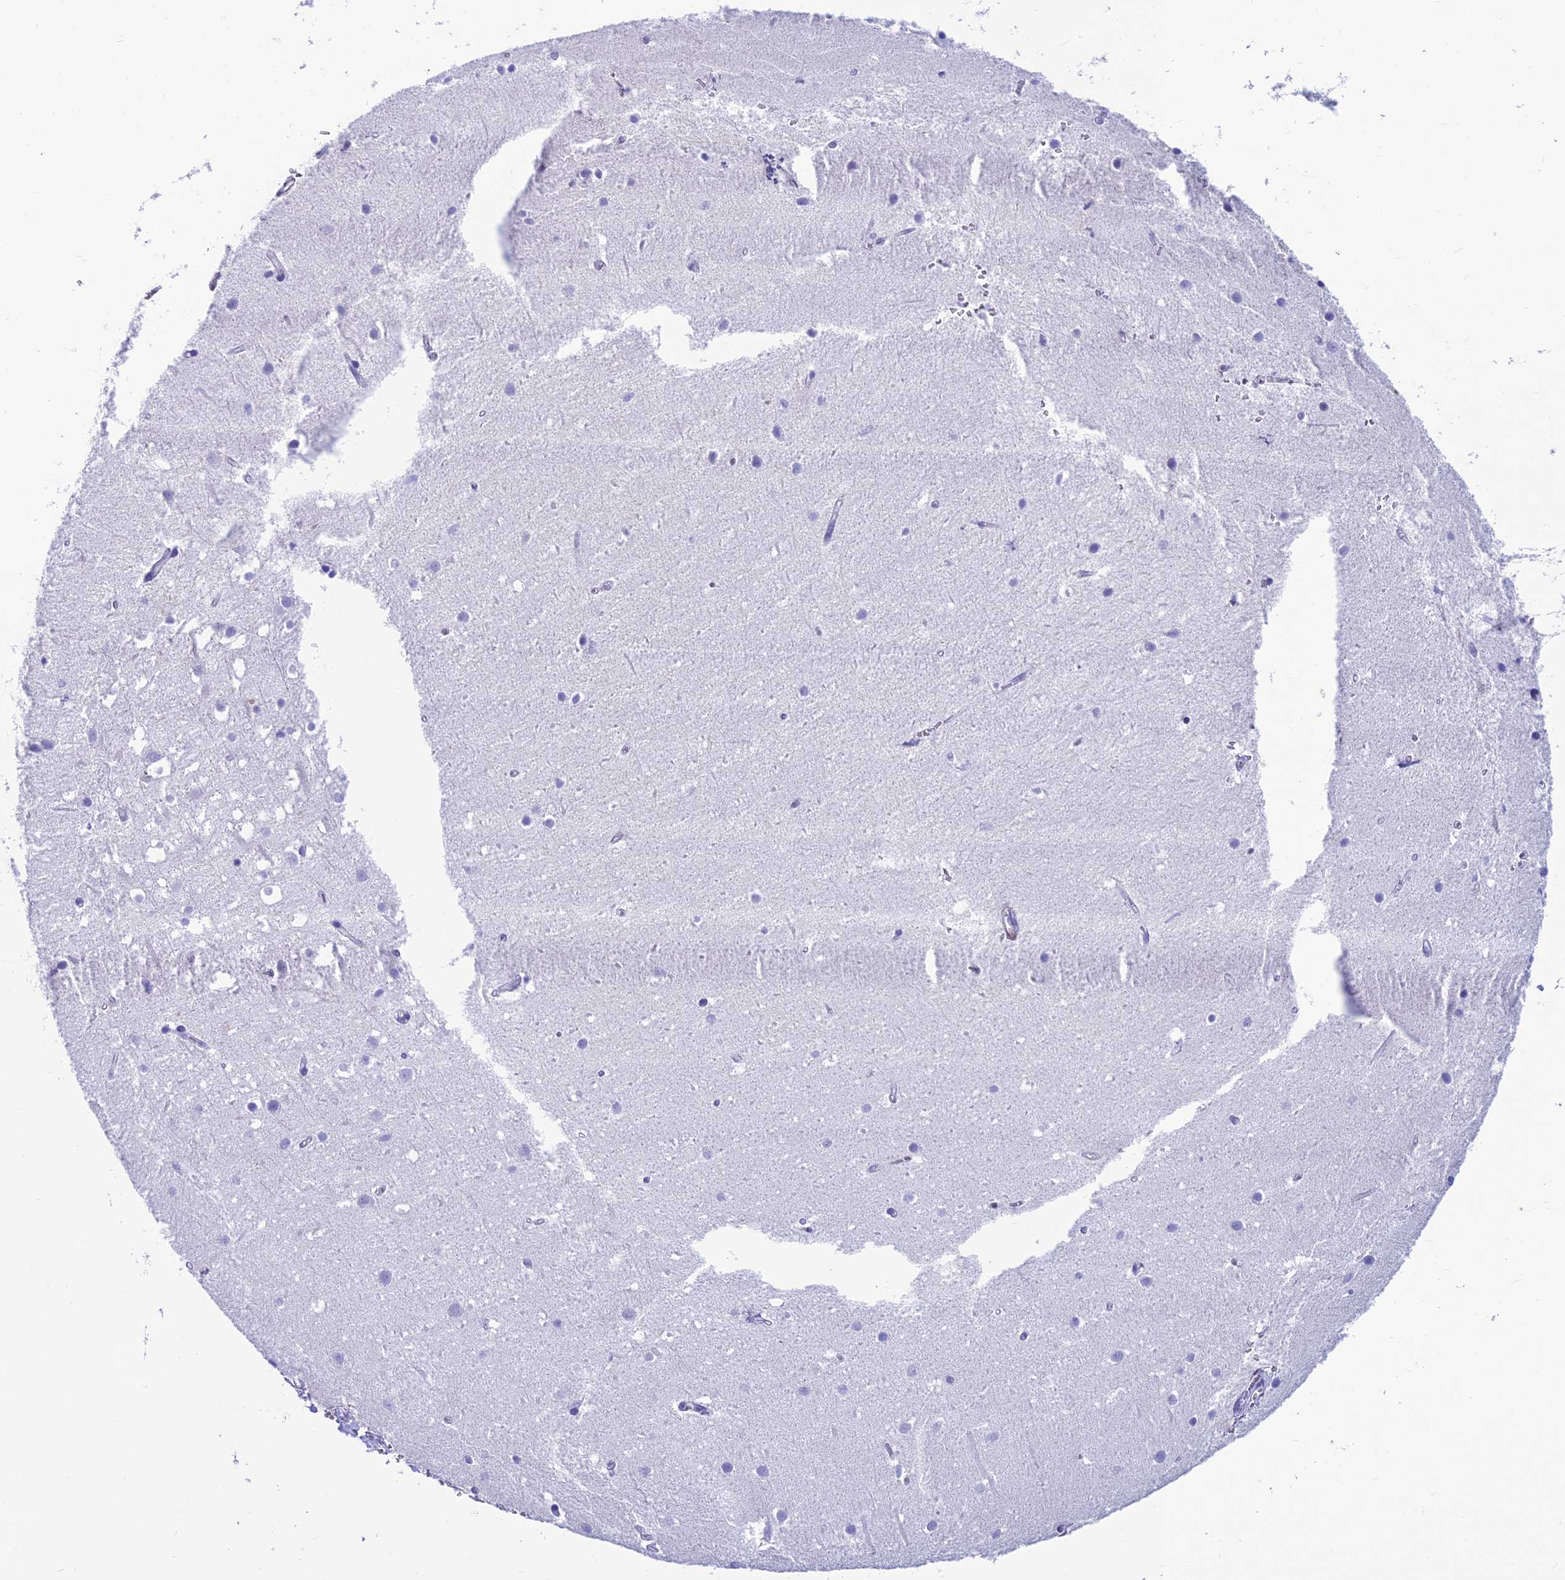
{"staining": {"intensity": "negative", "quantity": "none", "location": "none"}, "tissue": "cerebellum", "cell_type": "Cells in granular layer", "image_type": "normal", "snomed": [{"axis": "morphology", "description": "Normal tissue, NOS"}, {"axis": "topography", "description": "Cerebellum"}], "caption": "This is a photomicrograph of IHC staining of benign cerebellum, which shows no positivity in cells in granular layer.", "gene": "GNG11", "patient": {"sex": "male", "age": 54}}